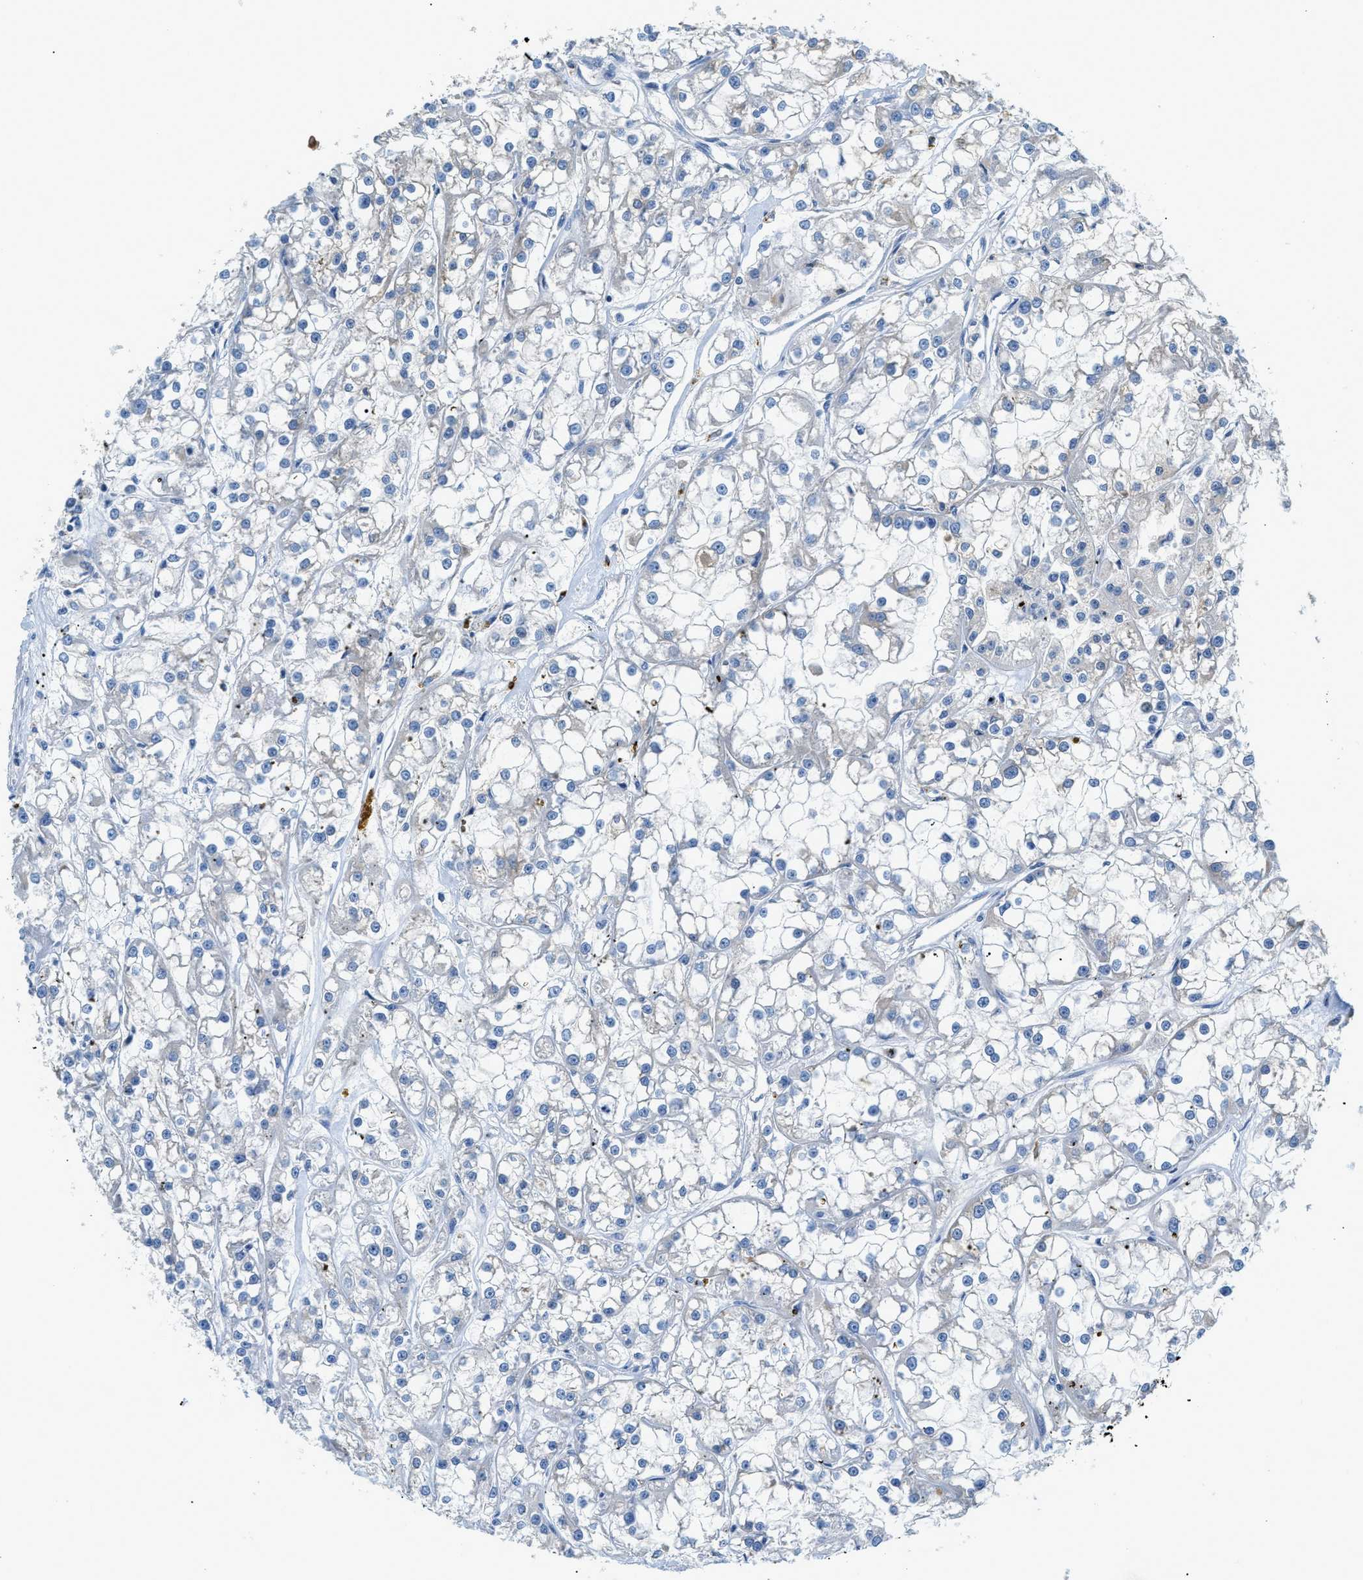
{"staining": {"intensity": "negative", "quantity": "none", "location": "none"}, "tissue": "renal cancer", "cell_type": "Tumor cells", "image_type": "cancer", "snomed": [{"axis": "morphology", "description": "Adenocarcinoma, NOS"}, {"axis": "topography", "description": "Kidney"}], "caption": "IHC histopathology image of human renal adenocarcinoma stained for a protein (brown), which demonstrates no expression in tumor cells.", "gene": "ORAI1", "patient": {"sex": "female", "age": 52}}